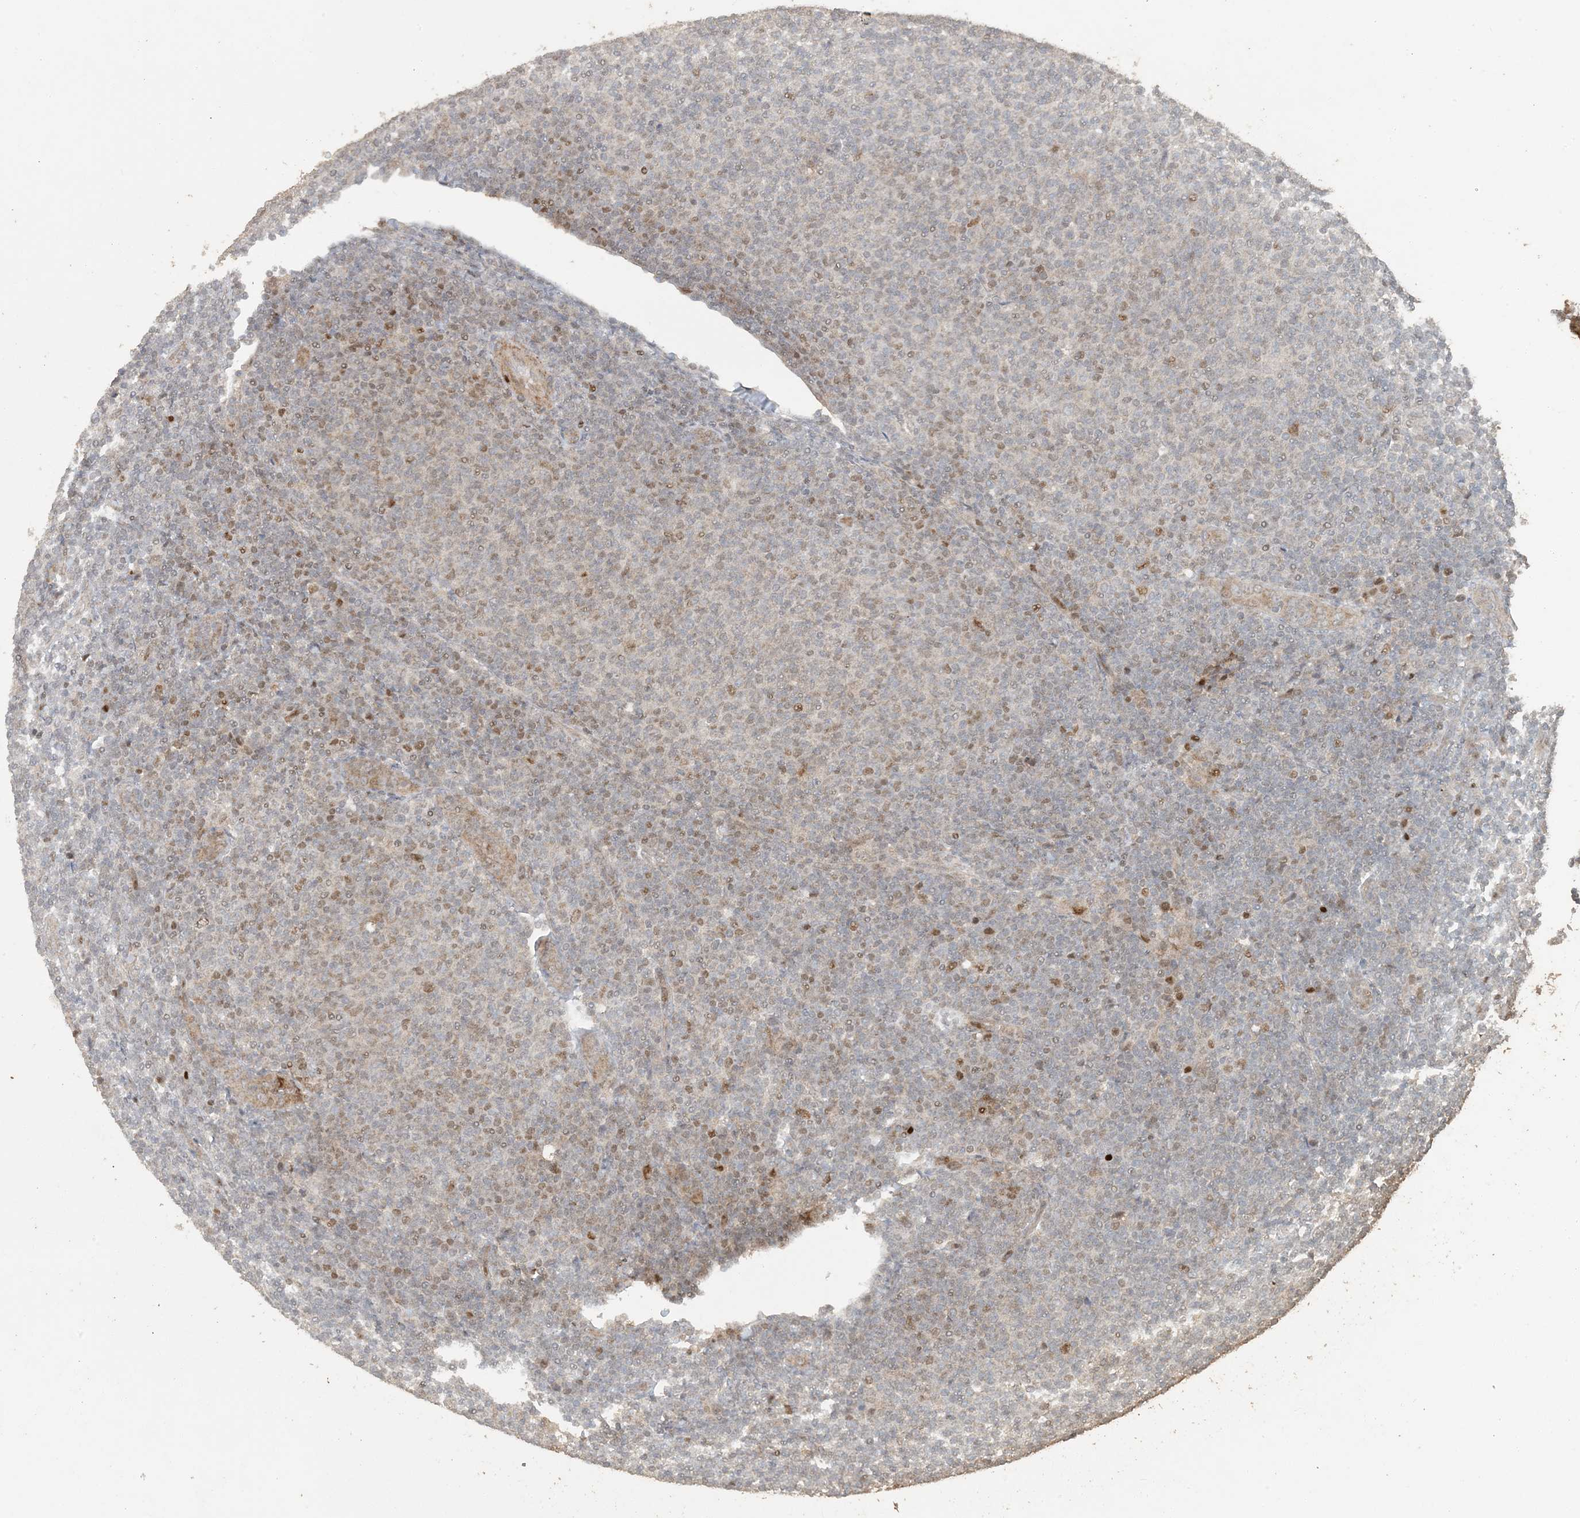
{"staining": {"intensity": "moderate", "quantity": "<25%", "location": "nuclear"}, "tissue": "lymphoma", "cell_type": "Tumor cells", "image_type": "cancer", "snomed": [{"axis": "morphology", "description": "Malignant lymphoma, non-Hodgkin's type, Low grade"}, {"axis": "topography", "description": "Lymph node"}], "caption": "IHC micrograph of human low-grade malignant lymphoma, non-Hodgkin's type stained for a protein (brown), which exhibits low levels of moderate nuclear staining in approximately <25% of tumor cells.", "gene": "ATP13A2", "patient": {"sex": "male", "age": 66}}